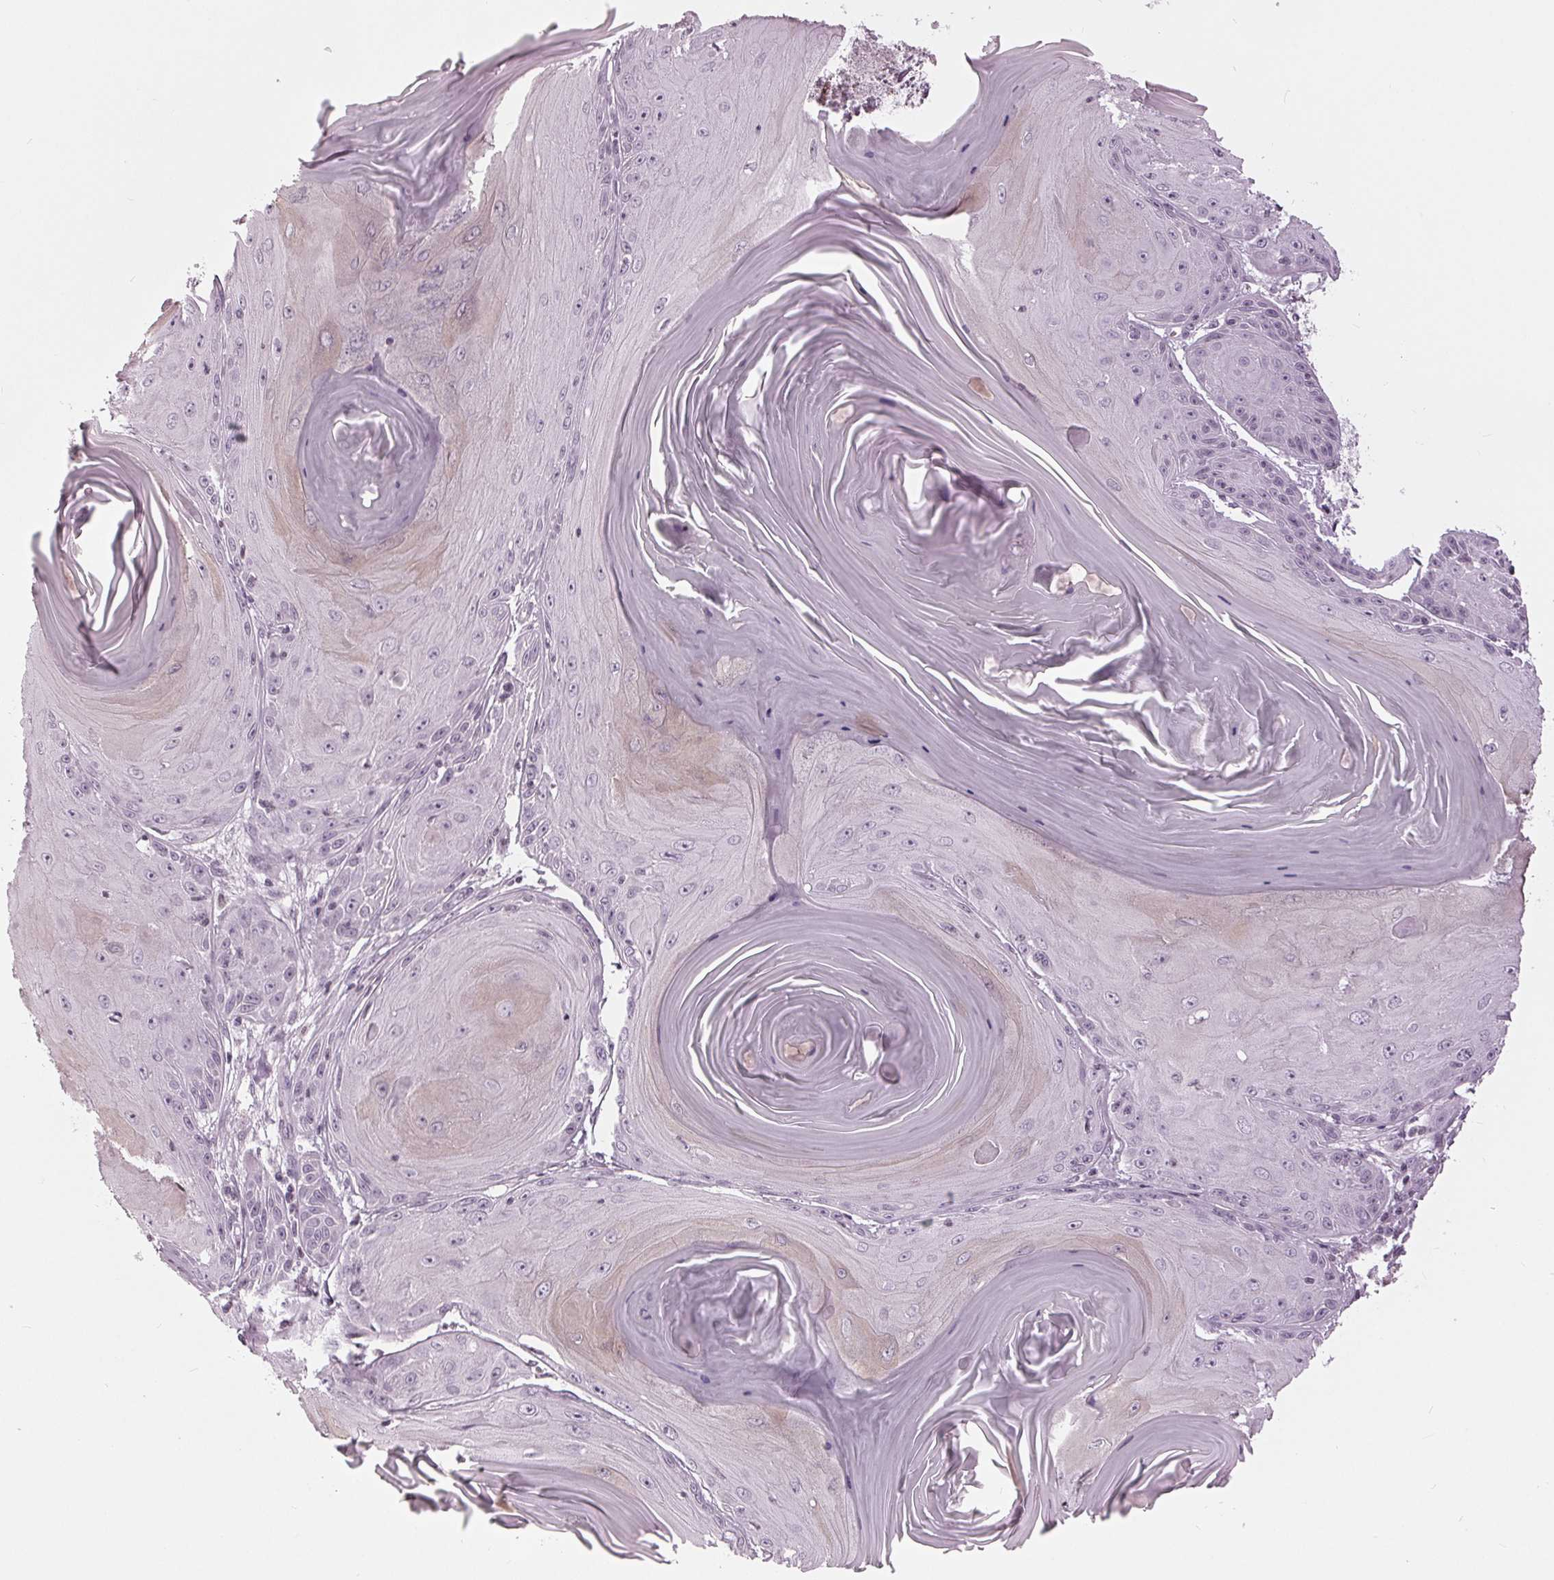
{"staining": {"intensity": "negative", "quantity": "none", "location": "none"}, "tissue": "skin cancer", "cell_type": "Tumor cells", "image_type": "cancer", "snomed": [{"axis": "morphology", "description": "Squamous cell carcinoma, NOS"}, {"axis": "topography", "description": "Skin"}, {"axis": "topography", "description": "Vulva"}], "caption": "The micrograph reveals no significant staining in tumor cells of skin squamous cell carcinoma.", "gene": "SLC9A4", "patient": {"sex": "female", "age": 85}}